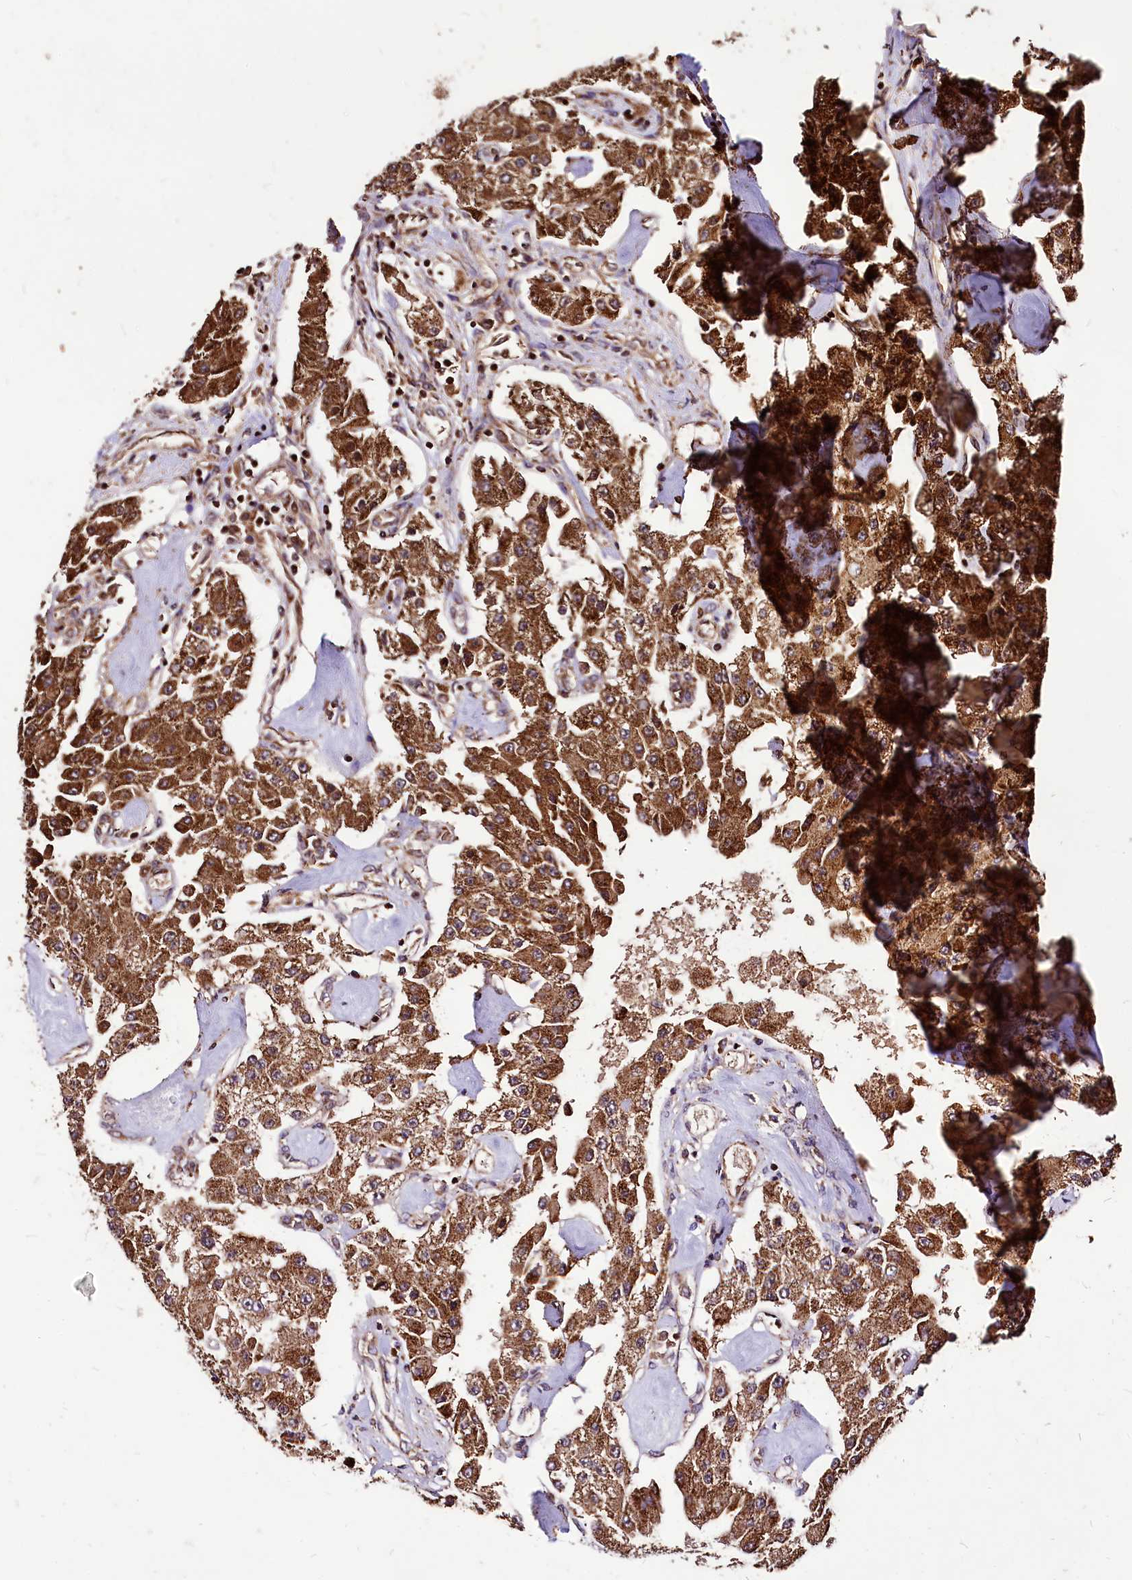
{"staining": {"intensity": "strong", "quantity": ">75%", "location": "cytoplasmic/membranous"}, "tissue": "carcinoid", "cell_type": "Tumor cells", "image_type": "cancer", "snomed": [{"axis": "morphology", "description": "Carcinoid, malignant, NOS"}, {"axis": "topography", "description": "Pancreas"}], "caption": "An image of human carcinoid stained for a protein exhibits strong cytoplasmic/membranous brown staining in tumor cells. (brown staining indicates protein expression, while blue staining denotes nuclei).", "gene": "LRSAM1", "patient": {"sex": "male", "age": 41}}